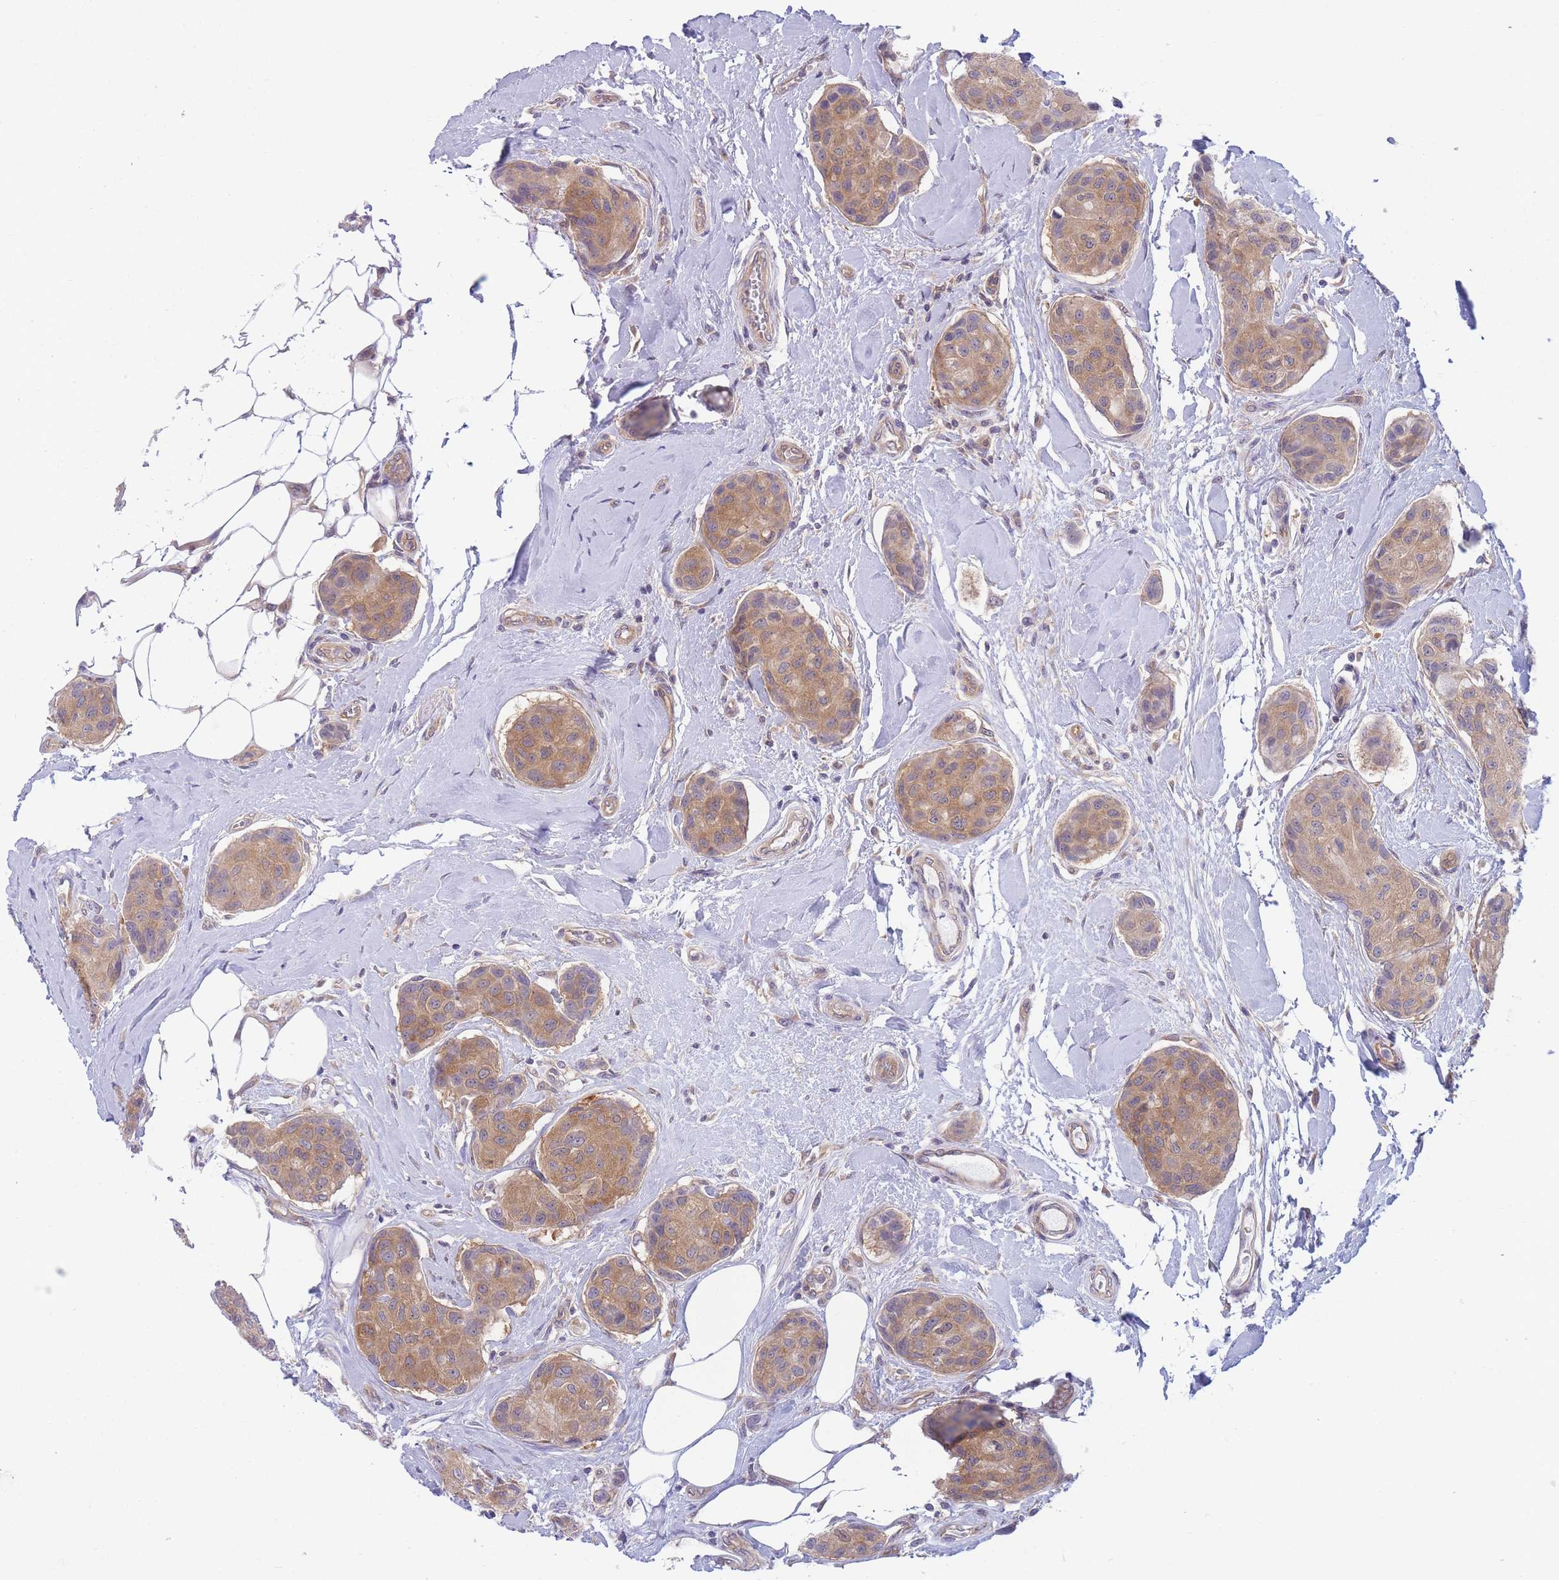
{"staining": {"intensity": "moderate", "quantity": ">75%", "location": "cytoplasmic/membranous"}, "tissue": "breast cancer", "cell_type": "Tumor cells", "image_type": "cancer", "snomed": [{"axis": "morphology", "description": "Duct carcinoma"}, {"axis": "topography", "description": "Breast"}, {"axis": "topography", "description": "Lymph node"}], "caption": "Brown immunohistochemical staining in breast cancer exhibits moderate cytoplasmic/membranous positivity in about >75% of tumor cells.", "gene": "PFDN6", "patient": {"sex": "female", "age": 80}}